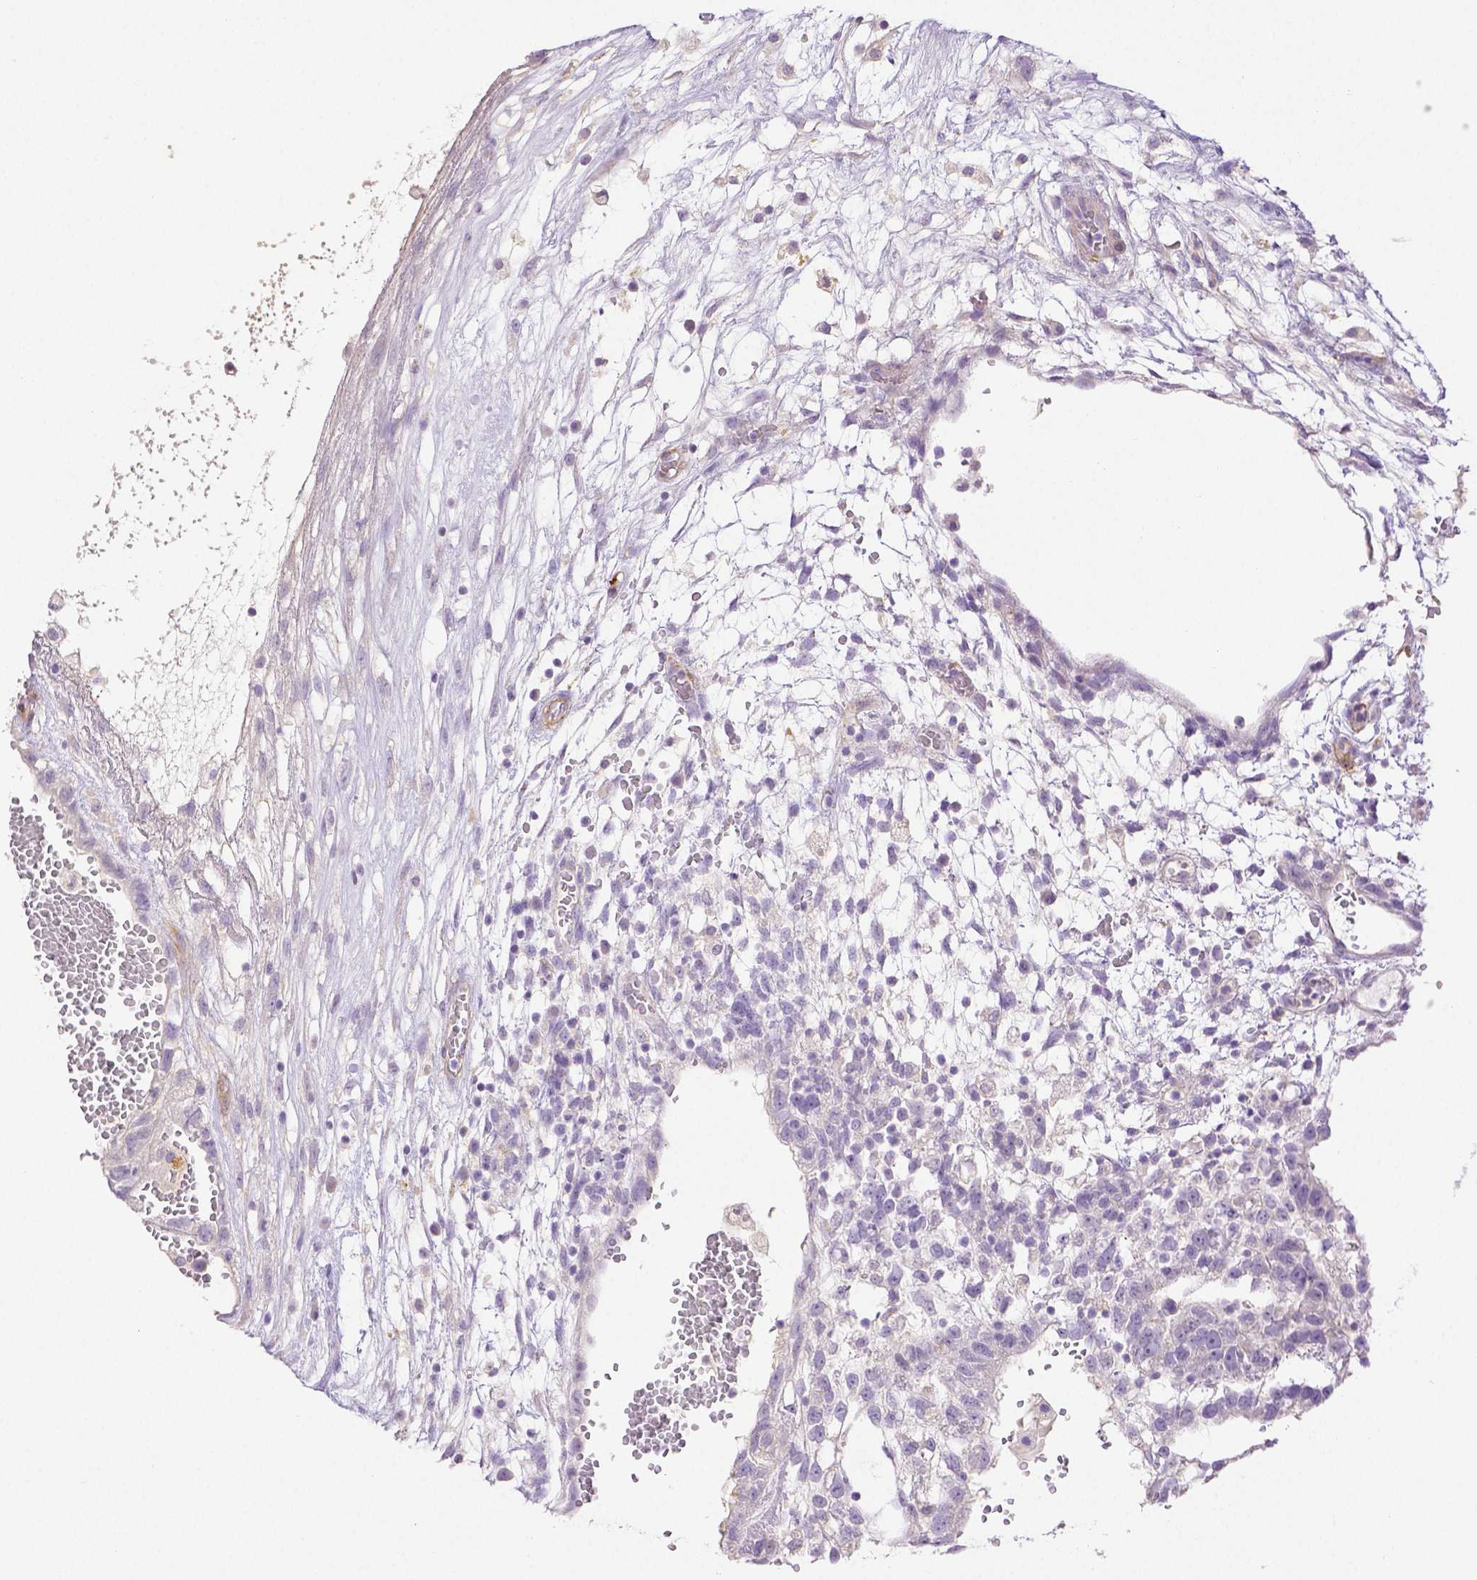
{"staining": {"intensity": "negative", "quantity": "none", "location": "none"}, "tissue": "testis cancer", "cell_type": "Tumor cells", "image_type": "cancer", "snomed": [{"axis": "morphology", "description": "Normal tissue, NOS"}, {"axis": "morphology", "description": "Carcinoma, Embryonal, NOS"}, {"axis": "topography", "description": "Testis"}], "caption": "IHC image of neoplastic tissue: human testis cancer (embryonal carcinoma) stained with DAB demonstrates no significant protein expression in tumor cells.", "gene": "THY1", "patient": {"sex": "male", "age": 32}}